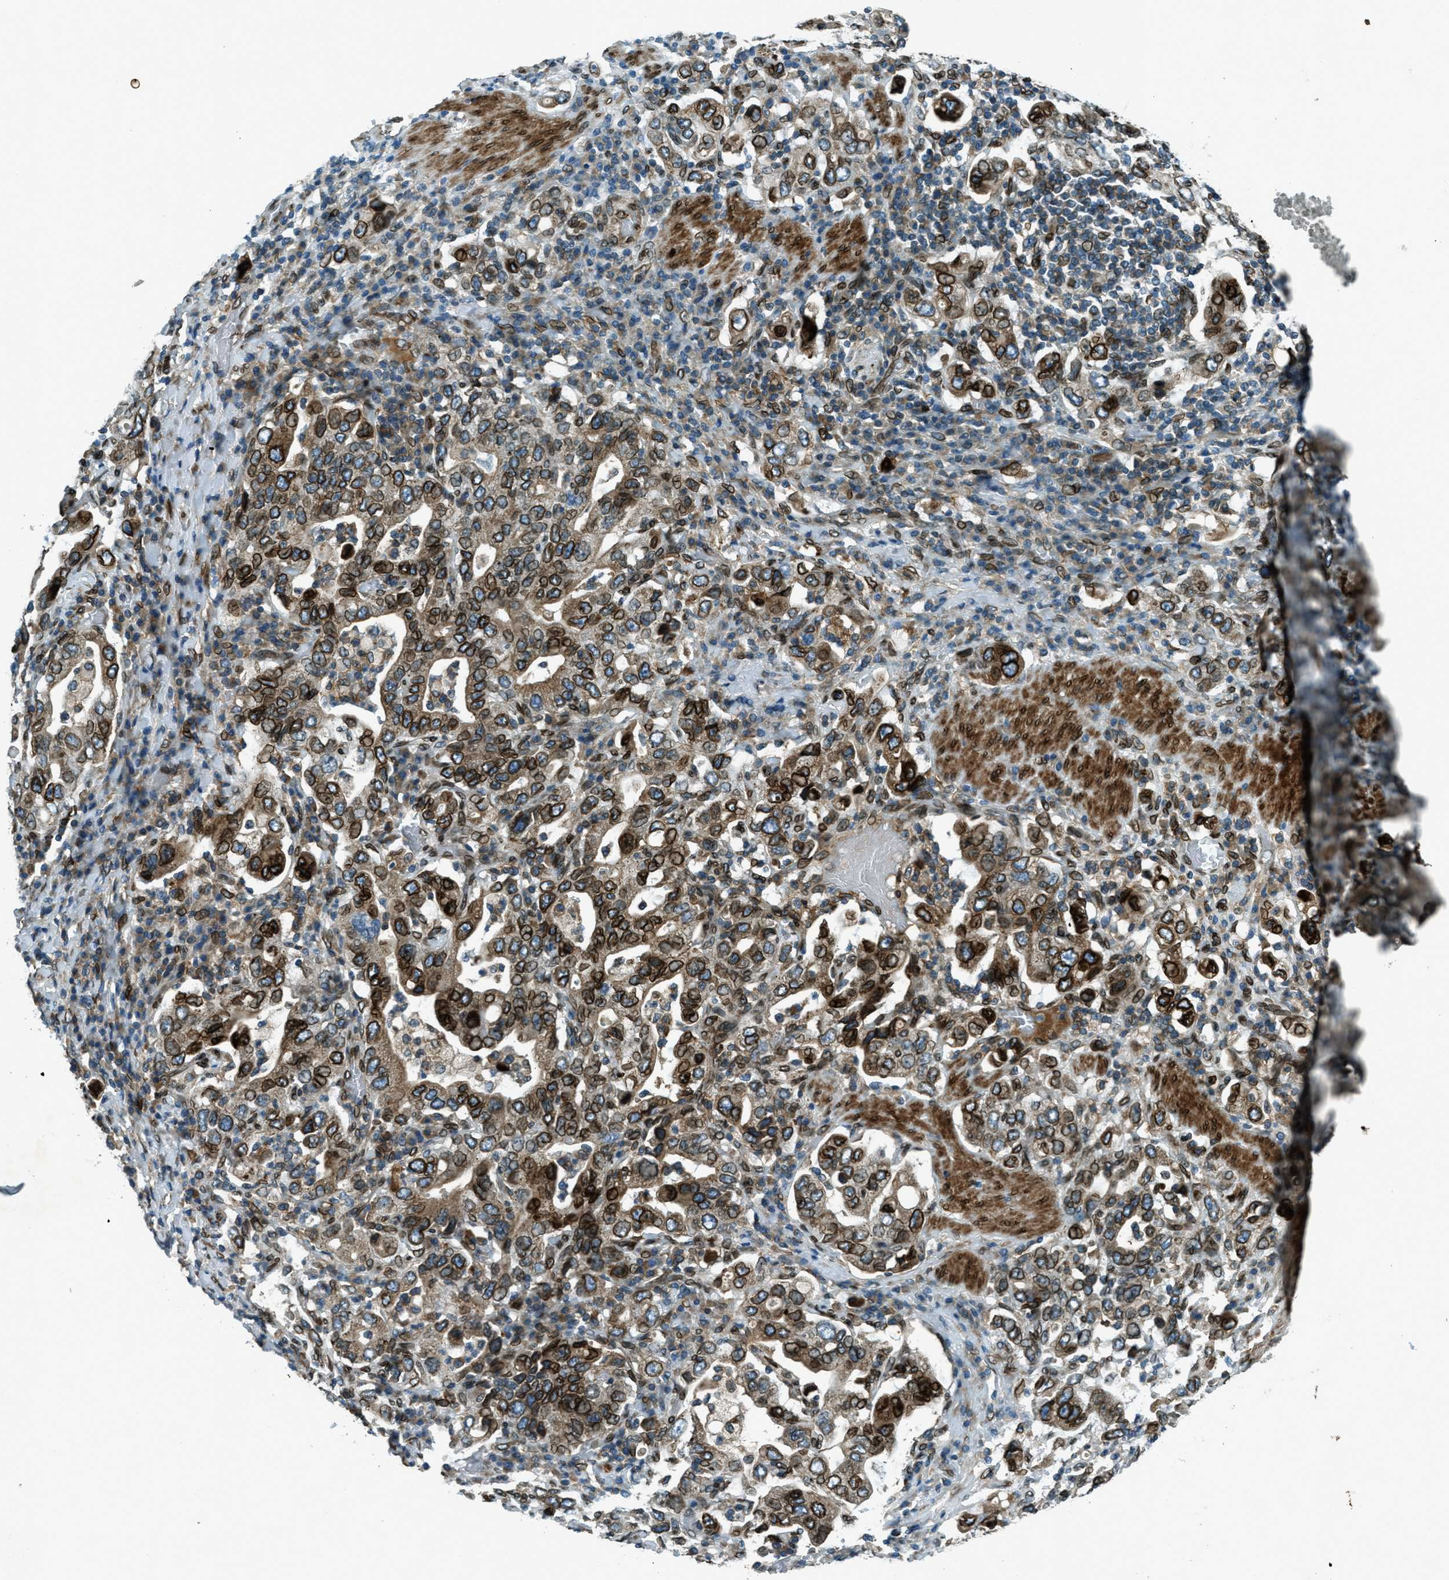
{"staining": {"intensity": "strong", "quantity": ">75%", "location": "cytoplasmic/membranous,nuclear"}, "tissue": "stomach cancer", "cell_type": "Tumor cells", "image_type": "cancer", "snomed": [{"axis": "morphology", "description": "Adenocarcinoma, NOS"}, {"axis": "topography", "description": "Stomach, upper"}], "caption": "Immunohistochemistry photomicrograph of human stomach adenocarcinoma stained for a protein (brown), which demonstrates high levels of strong cytoplasmic/membranous and nuclear positivity in approximately >75% of tumor cells.", "gene": "LEMD2", "patient": {"sex": "male", "age": 62}}